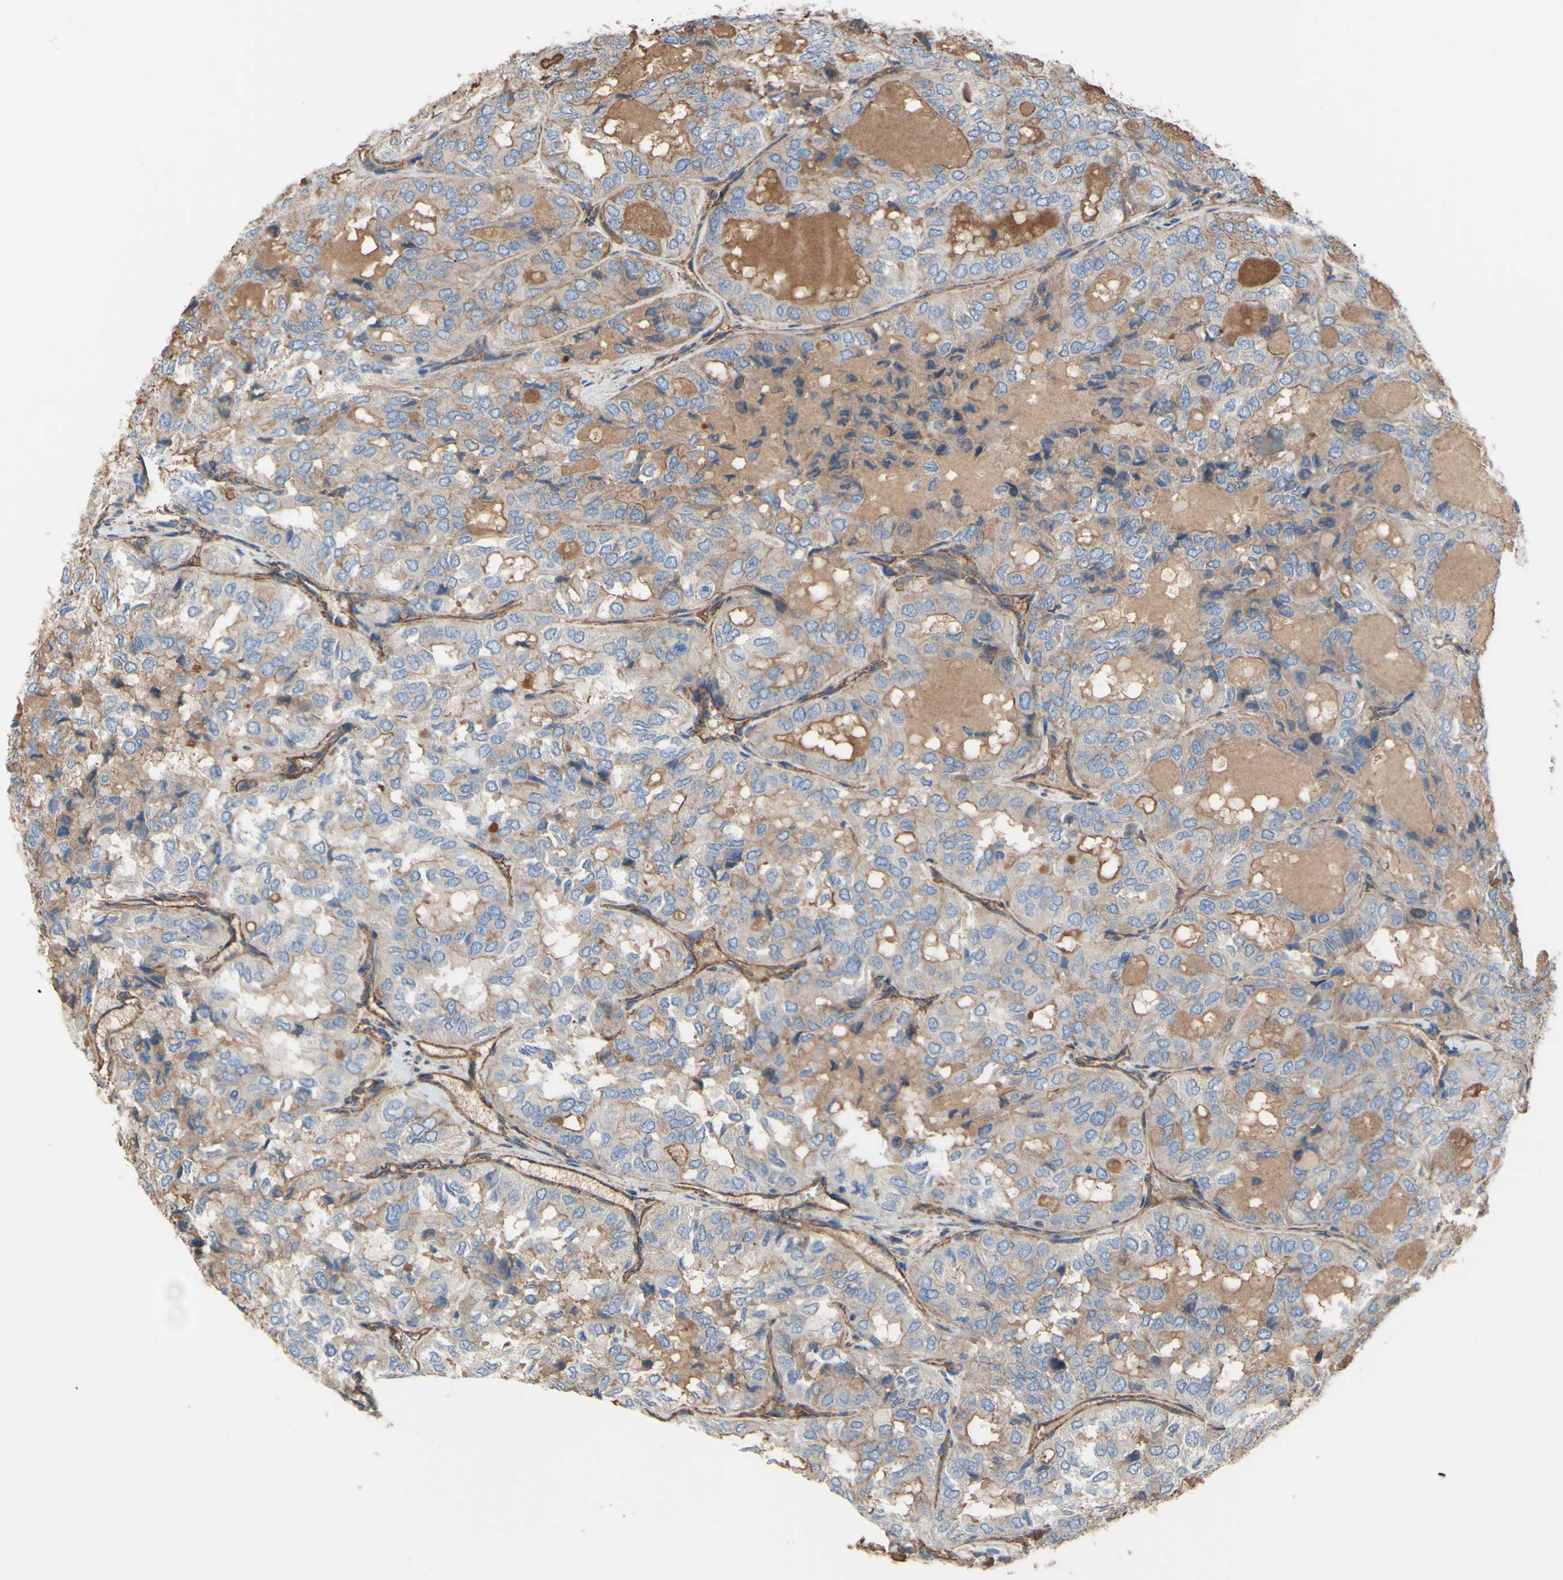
{"staining": {"intensity": "moderate", "quantity": ">75%", "location": "cytoplasmic/membranous"}, "tissue": "thyroid cancer", "cell_type": "Tumor cells", "image_type": "cancer", "snomed": [{"axis": "morphology", "description": "Follicular adenoma carcinoma, NOS"}, {"axis": "topography", "description": "Thyroid gland"}], "caption": "Protein analysis of follicular adenoma carcinoma (thyroid) tissue displays moderate cytoplasmic/membranous staining in about >75% of tumor cells.", "gene": "TPBG", "patient": {"sex": "male", "age": 75}}